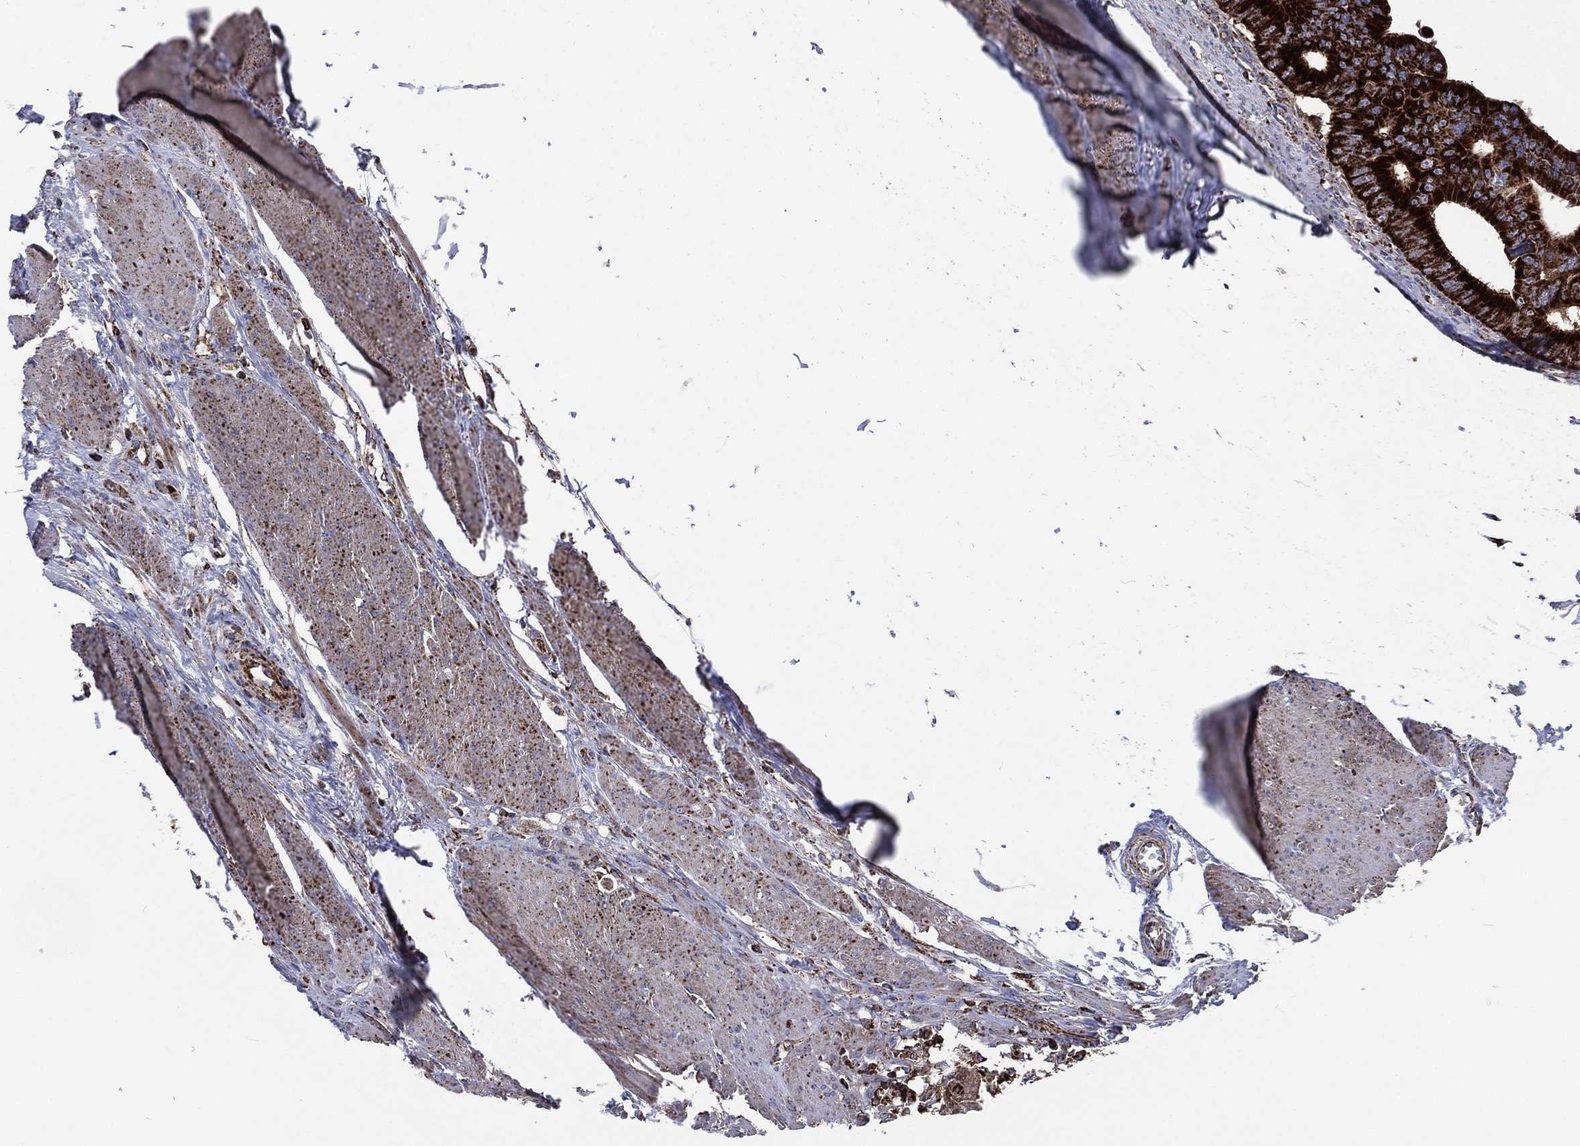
{"staining": {"intensity": "strong", "quantity": ">75%", "location": "cytoplasmic/membranous"}, "tissue": "colorectal cancer", "cell_type": "Tumor cells", "image_type": "cancer", "snomed": [{"axis": "morphology", "description": "Adenocarcinoma, NOS"}, {"axis": "topography", "description": "Rectum"}], "caption": "Colorectal cancer (adenocarcinoma) tissue exhibits strong cytoplasmic/membranous positivity in about >75% of tumor cells The staining was performed using DAB to visualize the protein expression in brown, while the nuclei were stained in blue with hematoxylin (Magnification: 20x).", "gene": "ANKRD37", "patient": {"sex": "male", "age": 64}}